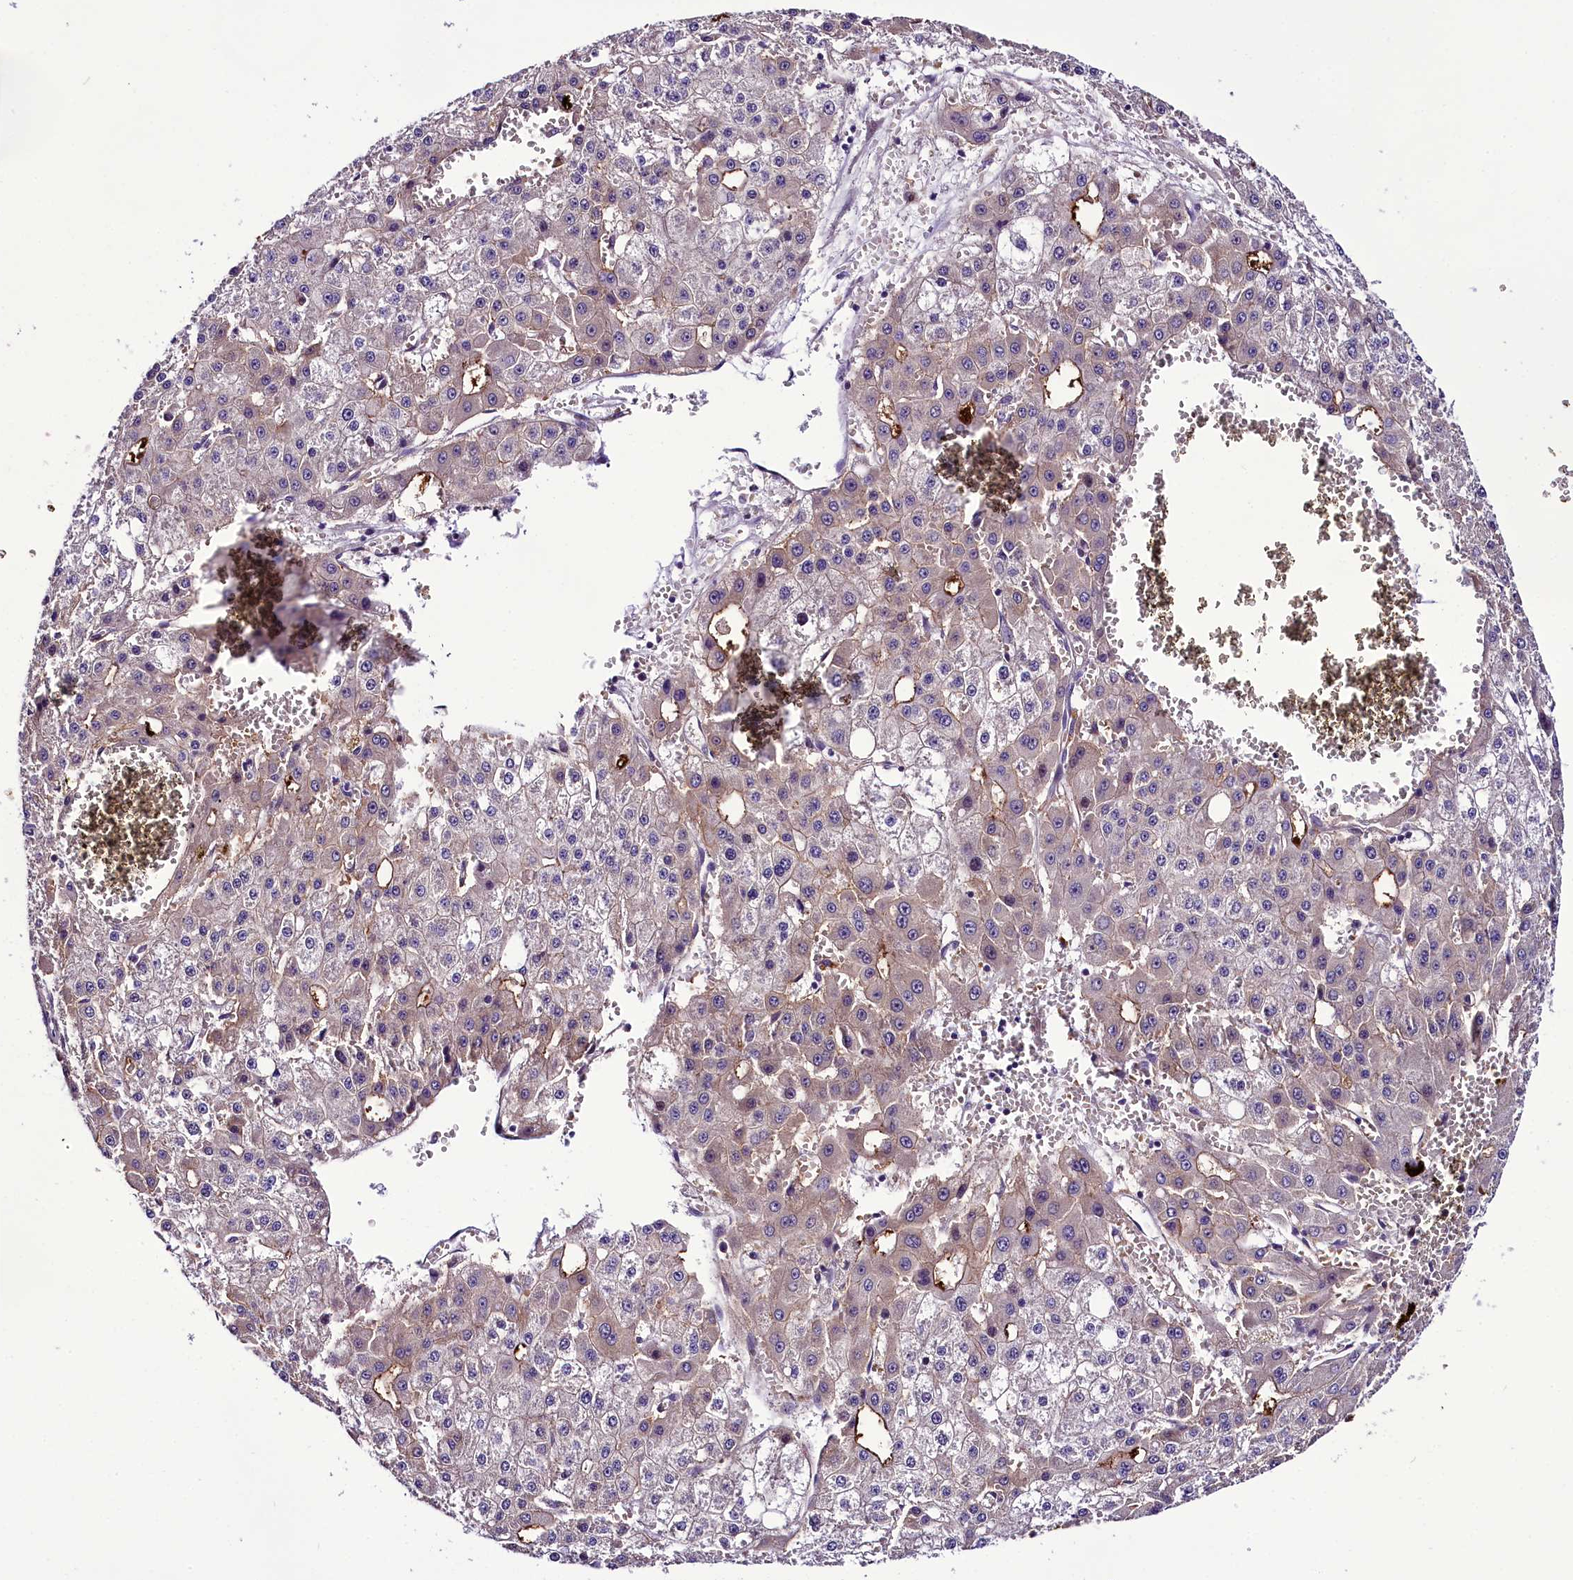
{"staining": {"intensity": "weak", "quantity": "<25%", "location": "cytoplasmic/membranous"}, "tissue": "liver cancer", "cell_type": "Tumor cells", "image_type": "cancer", "snomed": [{"axis": "morphology", "description": "Carcinoma, Hepatocellular, NOS"}, {"axis": "topography", "description": "Liver"}], "caption": "Immunohistochemistry (IHC) histopathology image of neoplastic tissue: hepatocellular carcinoma (liver) stained with DAB (3,3'-diaminobenzidine) demonstrates no significant protein staining in tumor cells.", "gene": "C9orf40", "patient": {"sex": "male", "age": 47}}